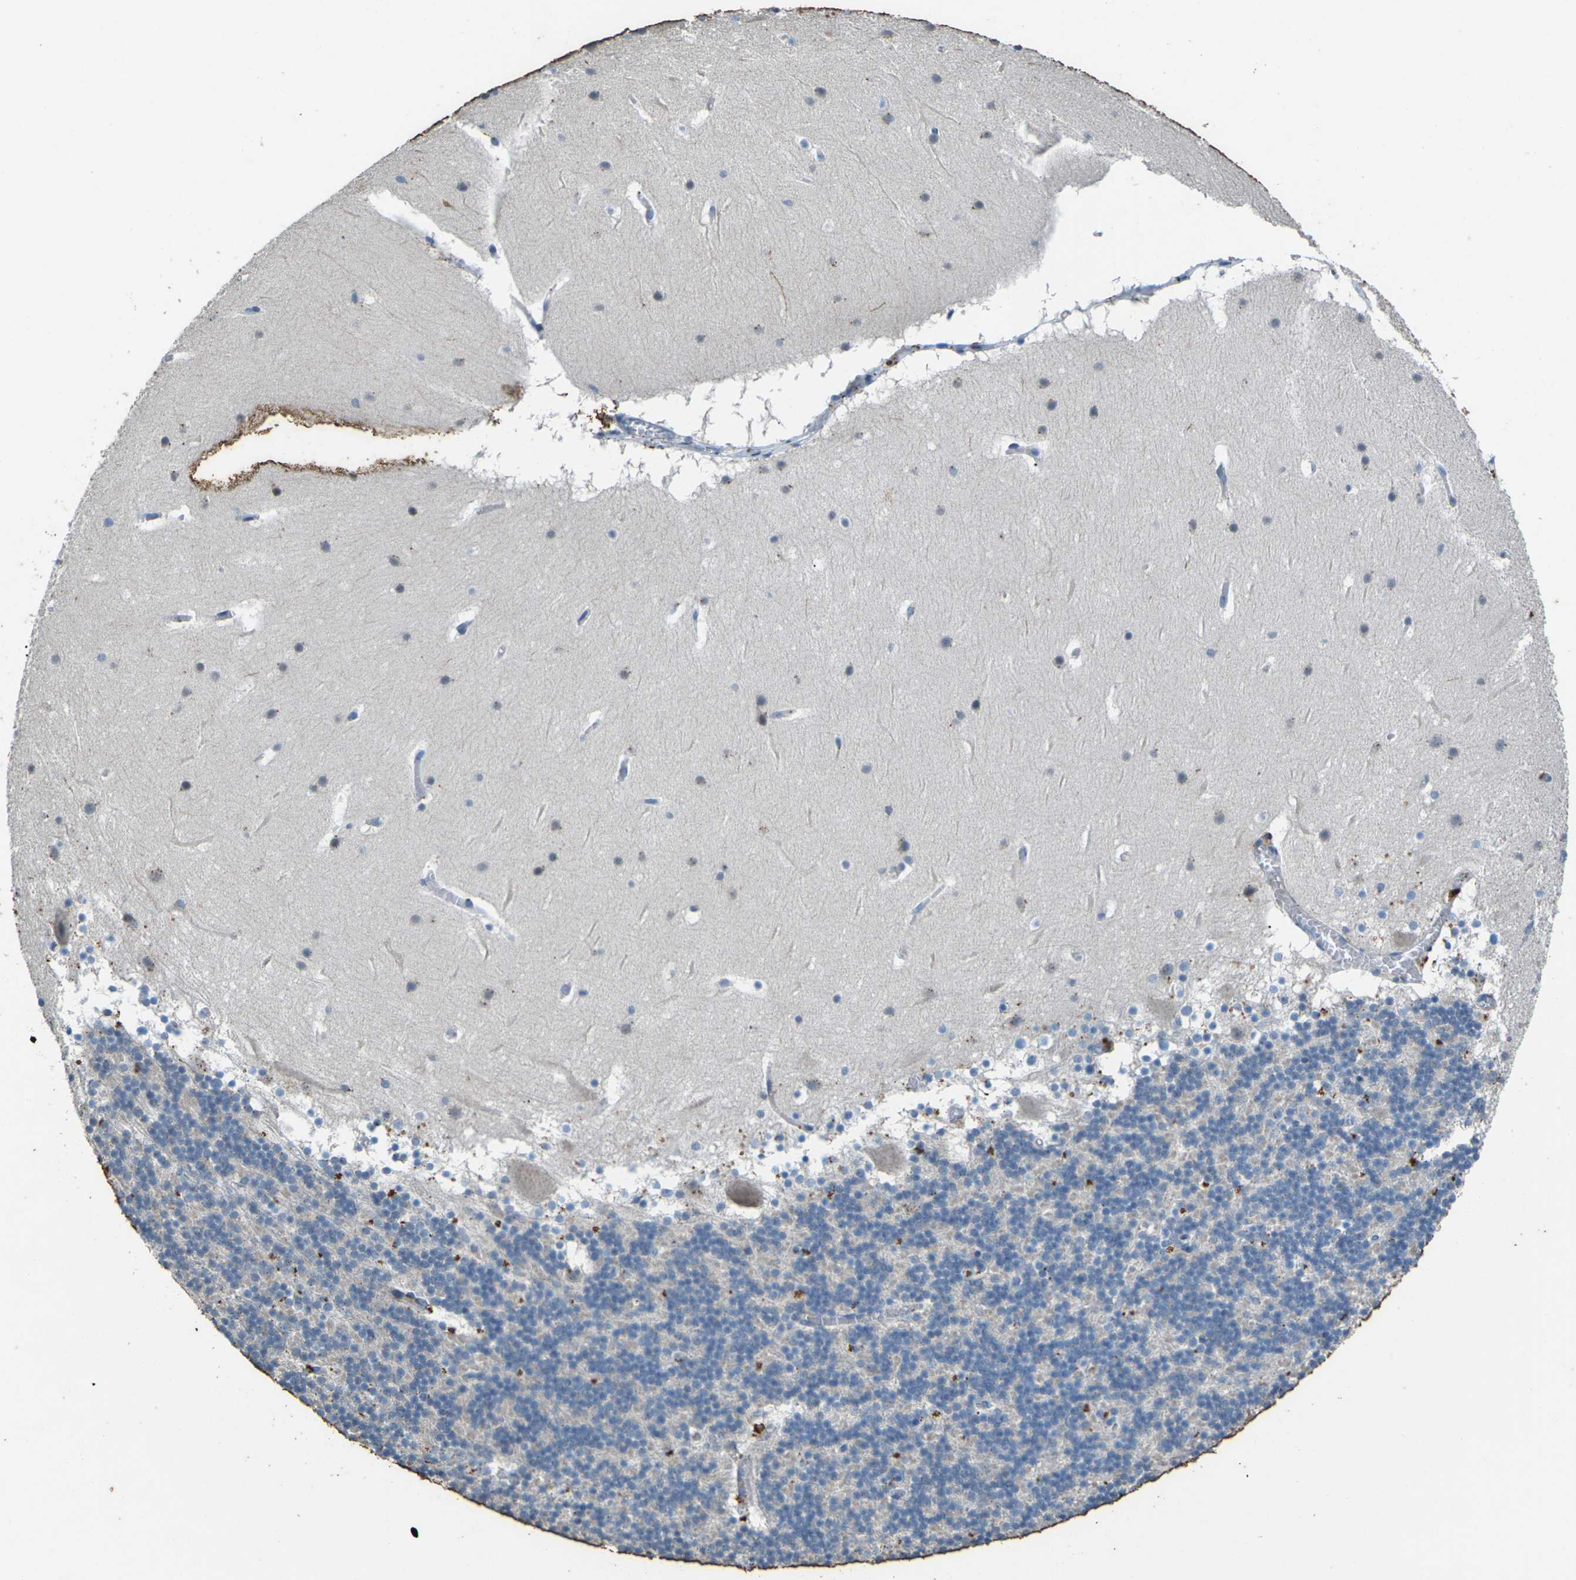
{"staining": {"intensity": "moderate", "quantity": "<25%", "location": "cytoplasmic/membranous"}, "tissue": "cerebellum", "cell_type": "Cells in granular layer", "image_type": "normal", "snomed": [{"axis": "morphology", "description": "Normal tissue, NOS"}, {"axis": "topography", "description": "Cerebellum"}], "caption": "Immunohistochemistry staining of normal cerebellum, which exhibits low levels of moderate cytoplasmic/membranous staining in approximately <25% of cells in granular layer indicating moderate cytoplasmic/membranous protein expression. The staining was performed using DAB (brown) for protein detection and nuclei were counterstained in hematoxylin (blue).", "gene": "SIGLEC14", "patient": {"sex": "male", "age": 45}}